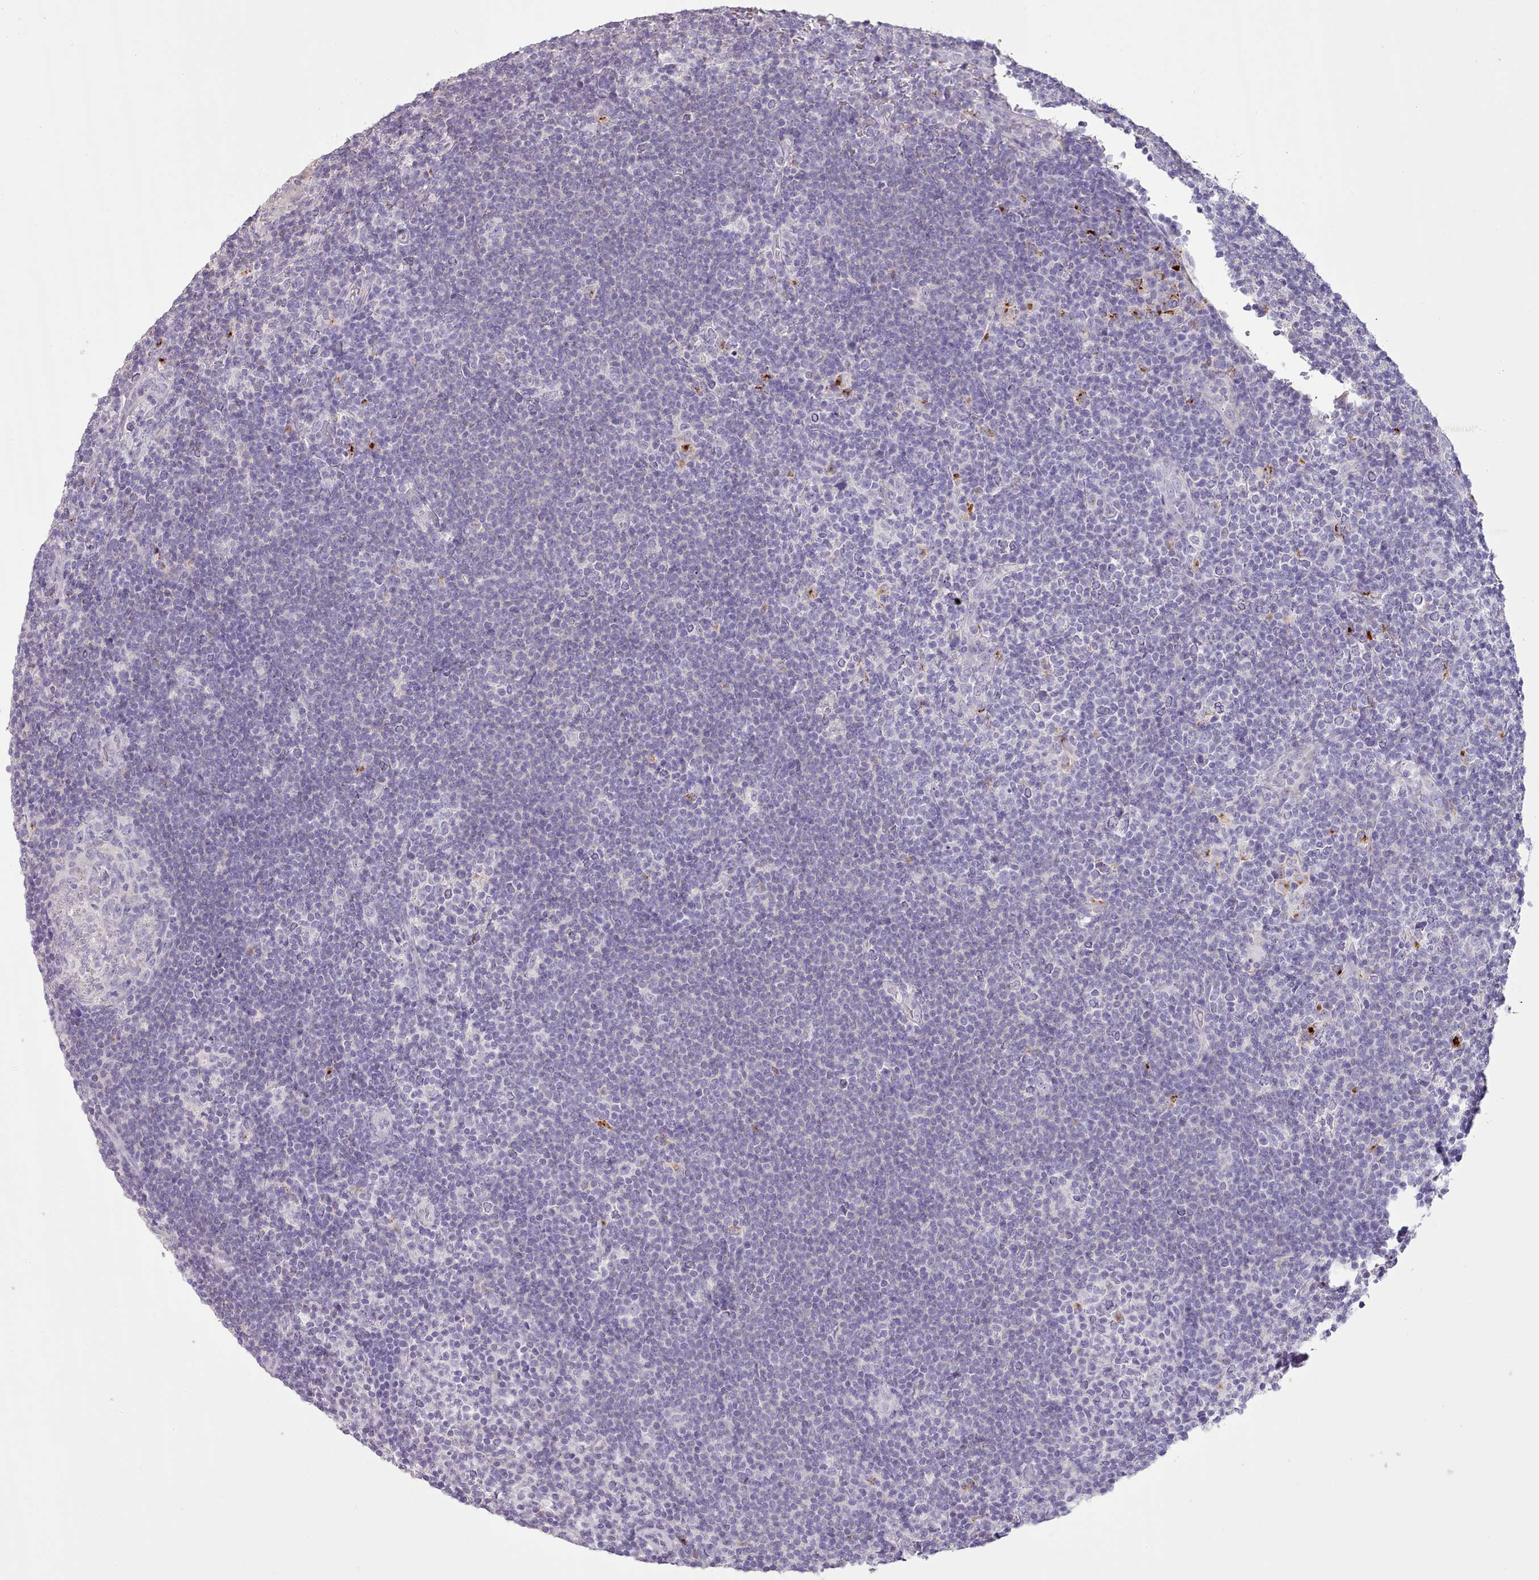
{"staining": {"intensity": "negative", "quantity": "none", "location": "none"}, "tissue": "lymphoma", "cell_type": "Tumor cells", "image_type": "cancer", "snomed": [{"axis": "morphology", "description": "Hodgkin's disease, NOS"}, {"axis": "topography", "description": "Lymph node"}], "caption": "Tumor cells show no significant positivity in Hodgkin's disease.", "gene": "BLOC1S2", "patient": {"sex": "female", "age": 57}}